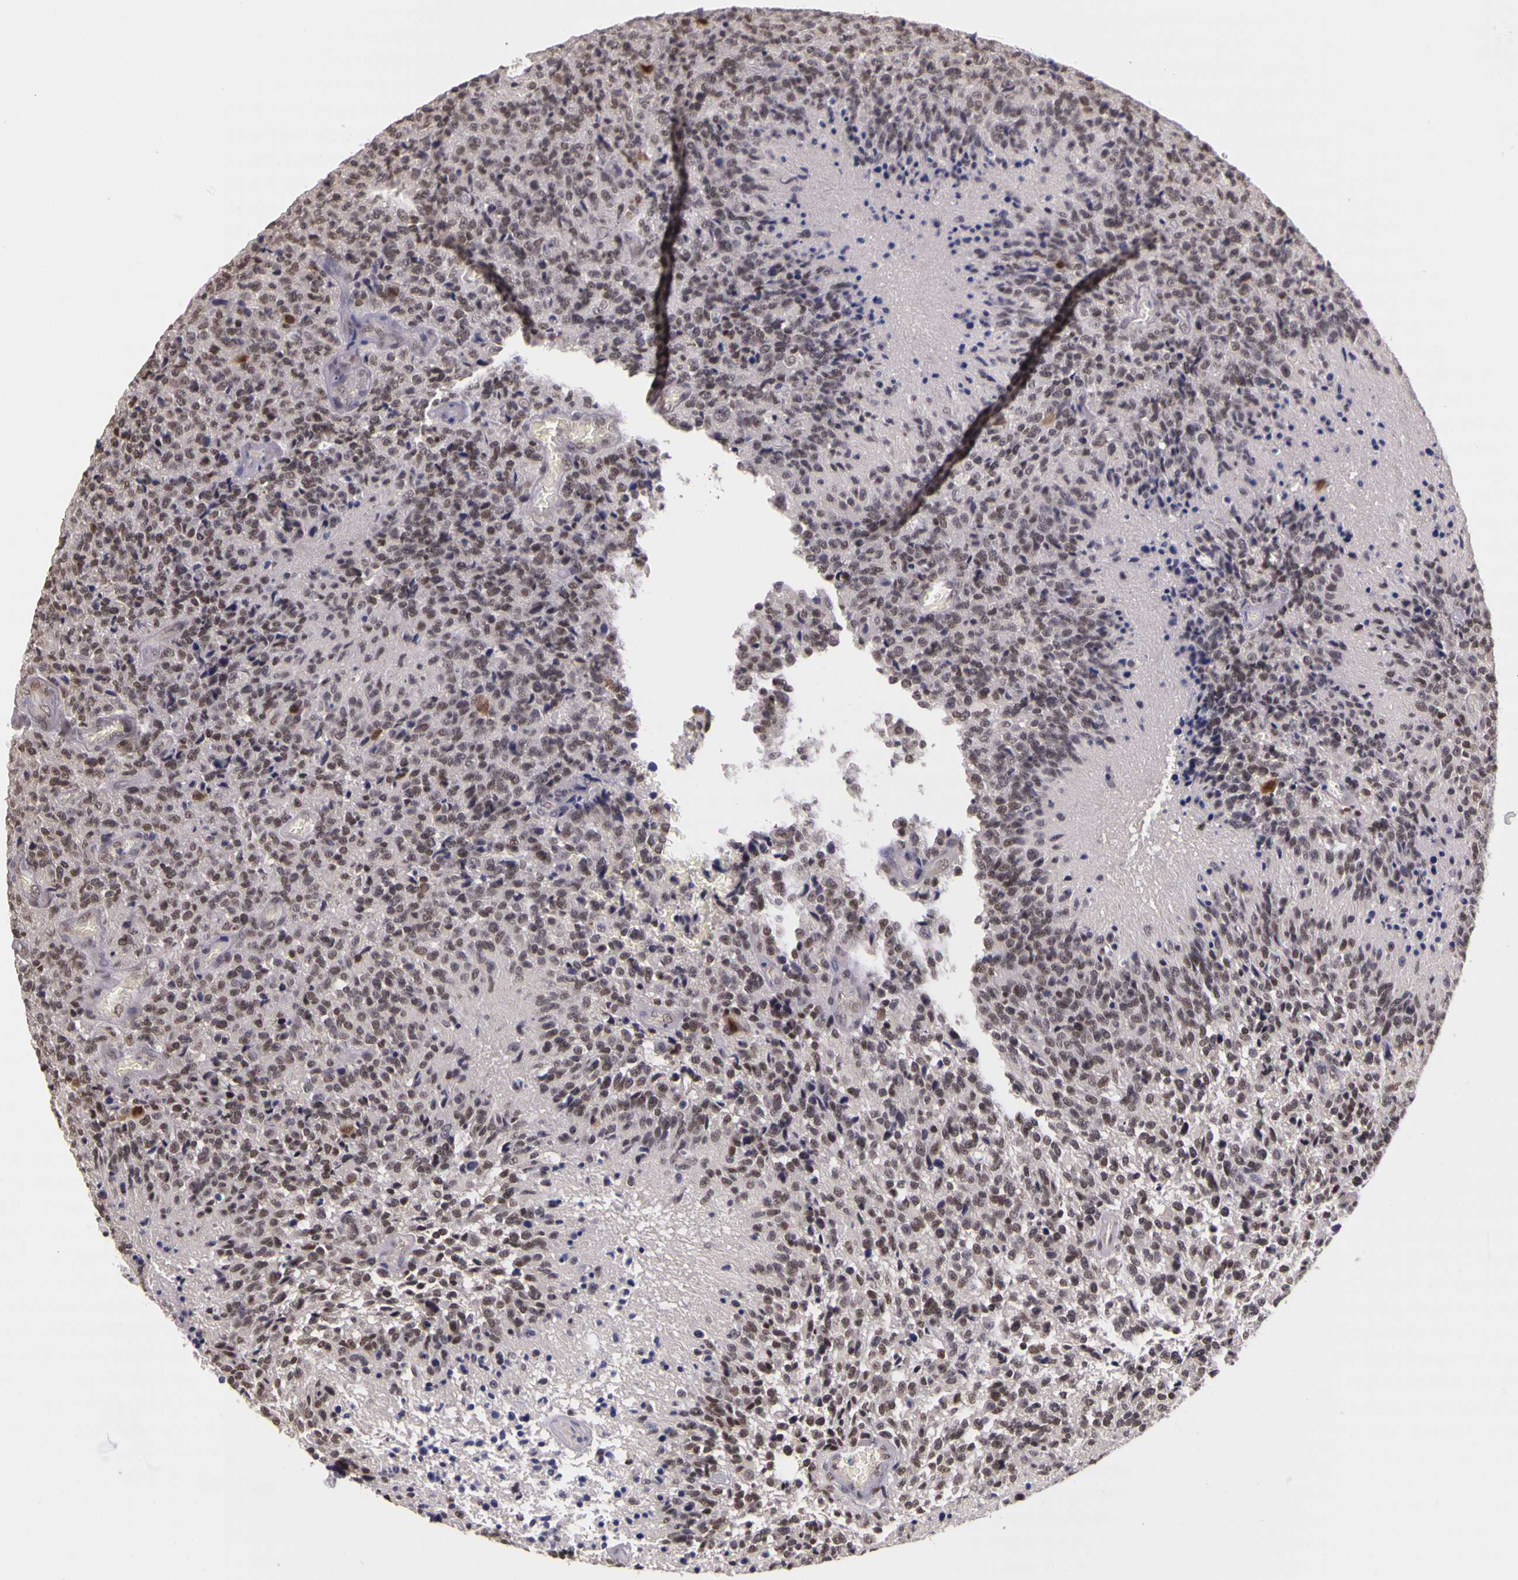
{"staining": {"intensity": "moderate", "quantity": ">75%", "location": "nuclear"}, "tissue": "glioma", "cell_type": "Tumor cells", "image_type": "cancer", "snomed": [{"axis": "morphology", "description": "Glioma, malignant, High grade"}, {"axis": "topography", "description": "Brain"}], "caption": "This histopathology image shows immunohistochemistry staining of high-grade glioma (malignant), with medium moderate nuclear expression in approximately >75% of tumor cells.", "gene": "WDR13", "patient": {"sex": "male", "age": 36}}